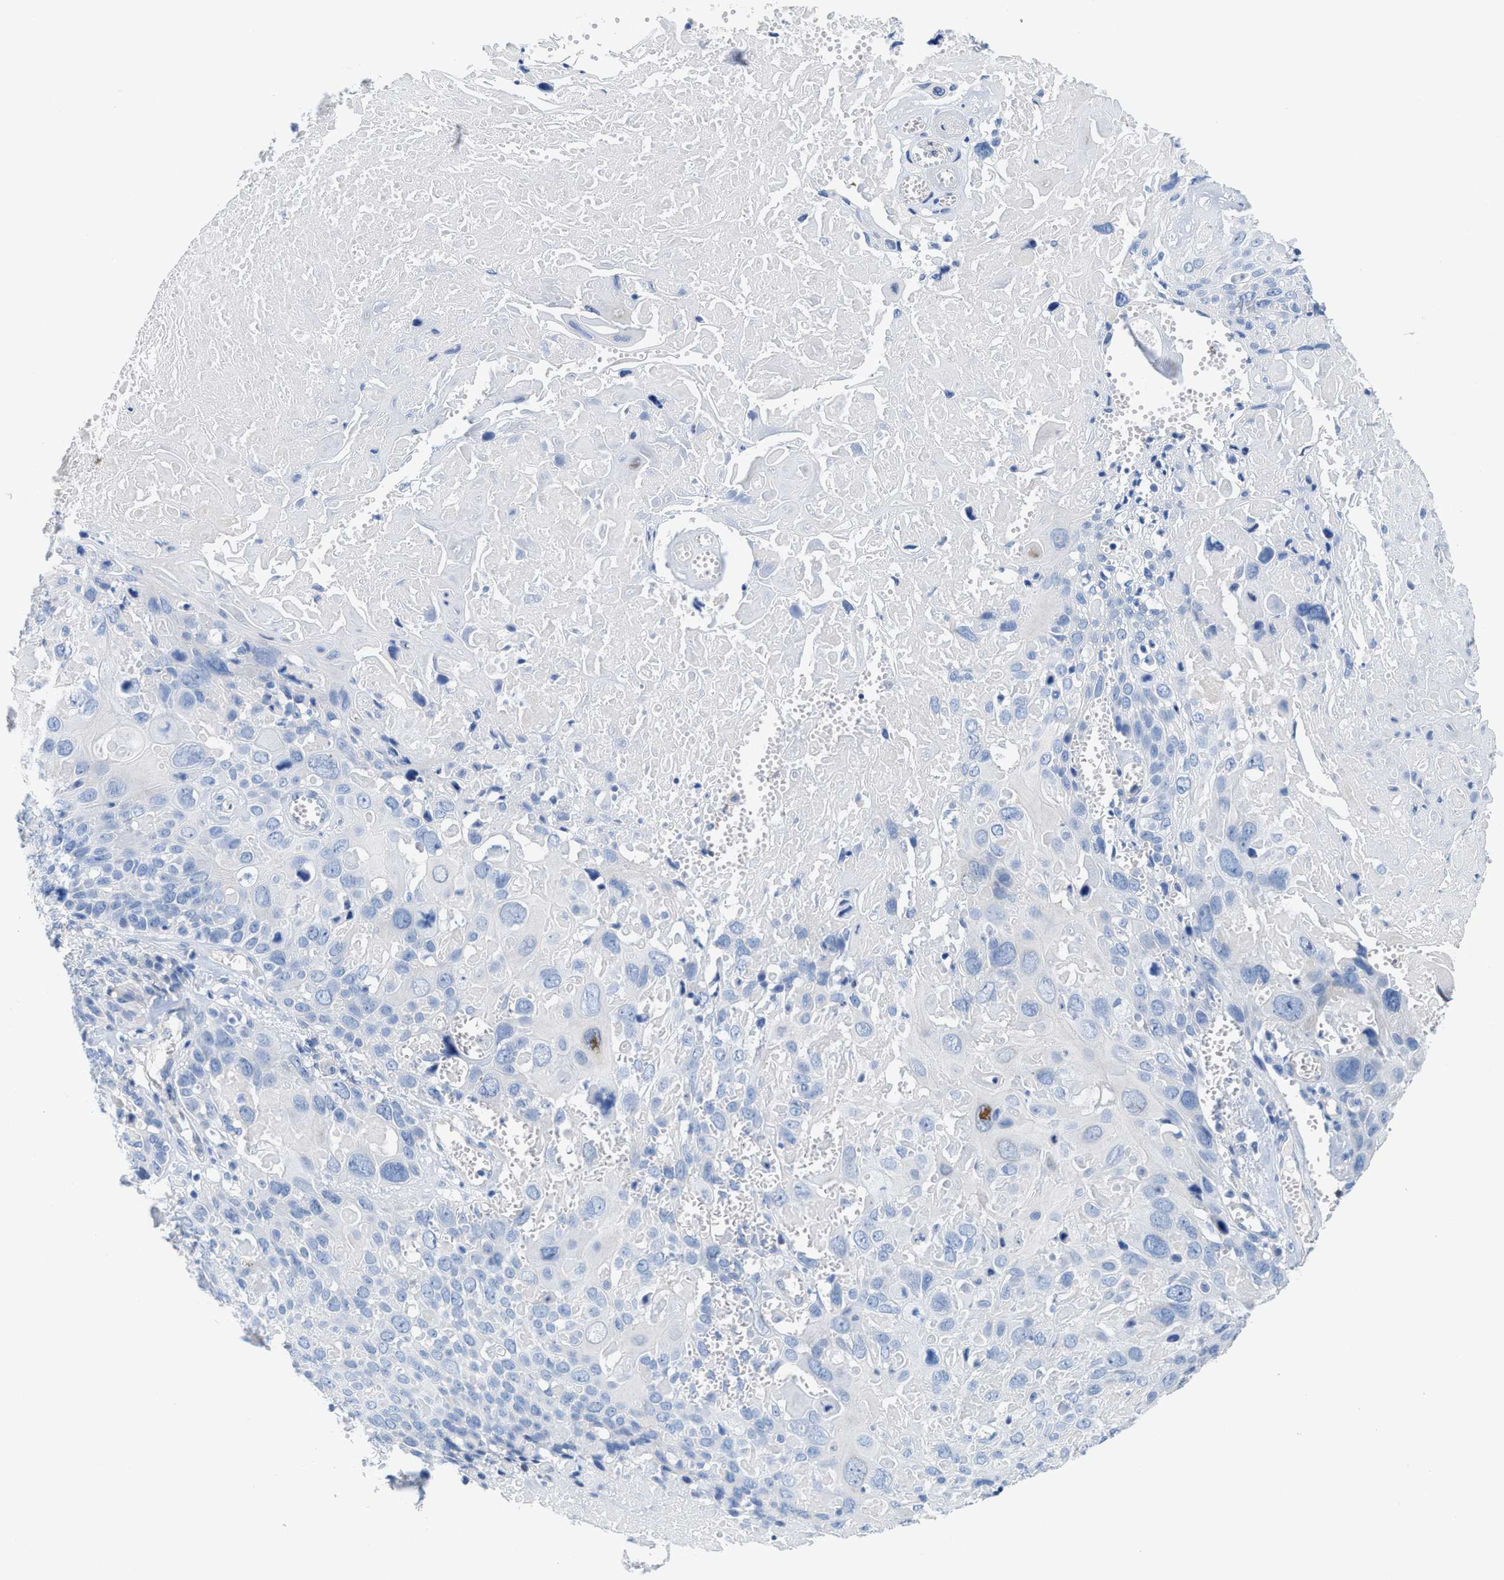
{"staining": {"intensity": "negative", "quantity": "none", "location": "none"}, "tissue": "cervical cancer", "cell_type": "Tumor cells", "image_type": "cancer", "snomed": [{"axis": "morphology", "description": "Squamous cell carcinoma, NOS"}, {"axis": "topography", "description": "Cervix"}], "caption": "Cervical squamous cell carcinoma was stained to show a protein in brown. There is no significant expression in tumor cells. (DAB (3,3'-diaminobenzidine) immunohistochemistry, high magnification).", "gene": "CPA2", "patient": {"sex": "female", "age": 74}}